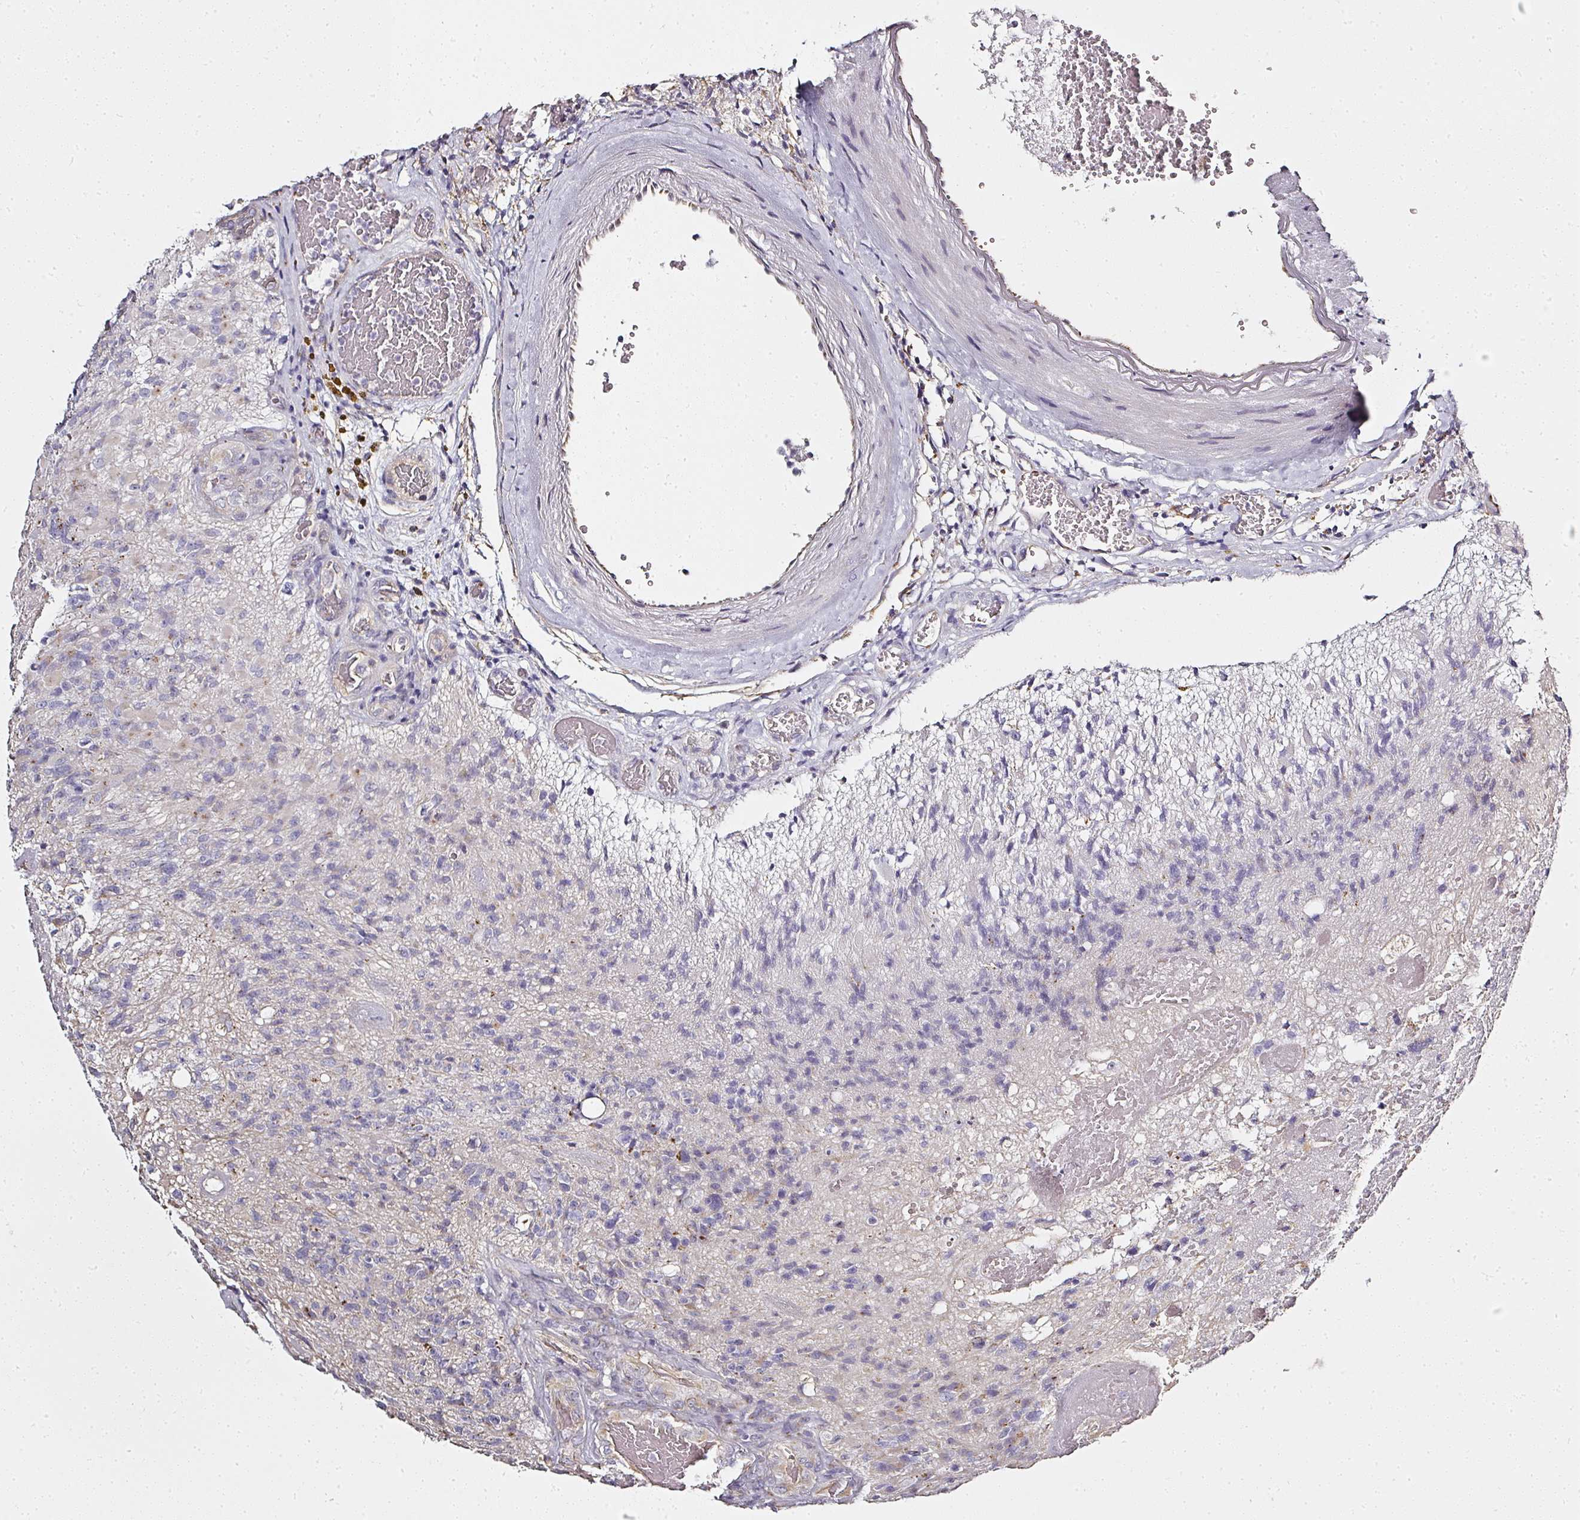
{"staining": {"intensity": "moderate", "quantity": "<25%", "location": "cytoplasmic/membranous"}, "tissue": "glioma", "cell_type": "Tumor cells", "image_type": "cancer", "snomed": [{"axis": "morphology", "description": "Glioma, malignant, High grade"}, {"axis": "topography", "description": "Brain"}], "caption": "Immunohistochemistry (IHC) (DAB (3,3'-diaminobenzidine)) staining of malignant glioma (high-grade) exhibits moderate cytoplasmic/membranous protein positivity in approximately <25% of tumor cells.", "gene": "ATP8B2", "patient": {"sex": "male", "age": 76}}